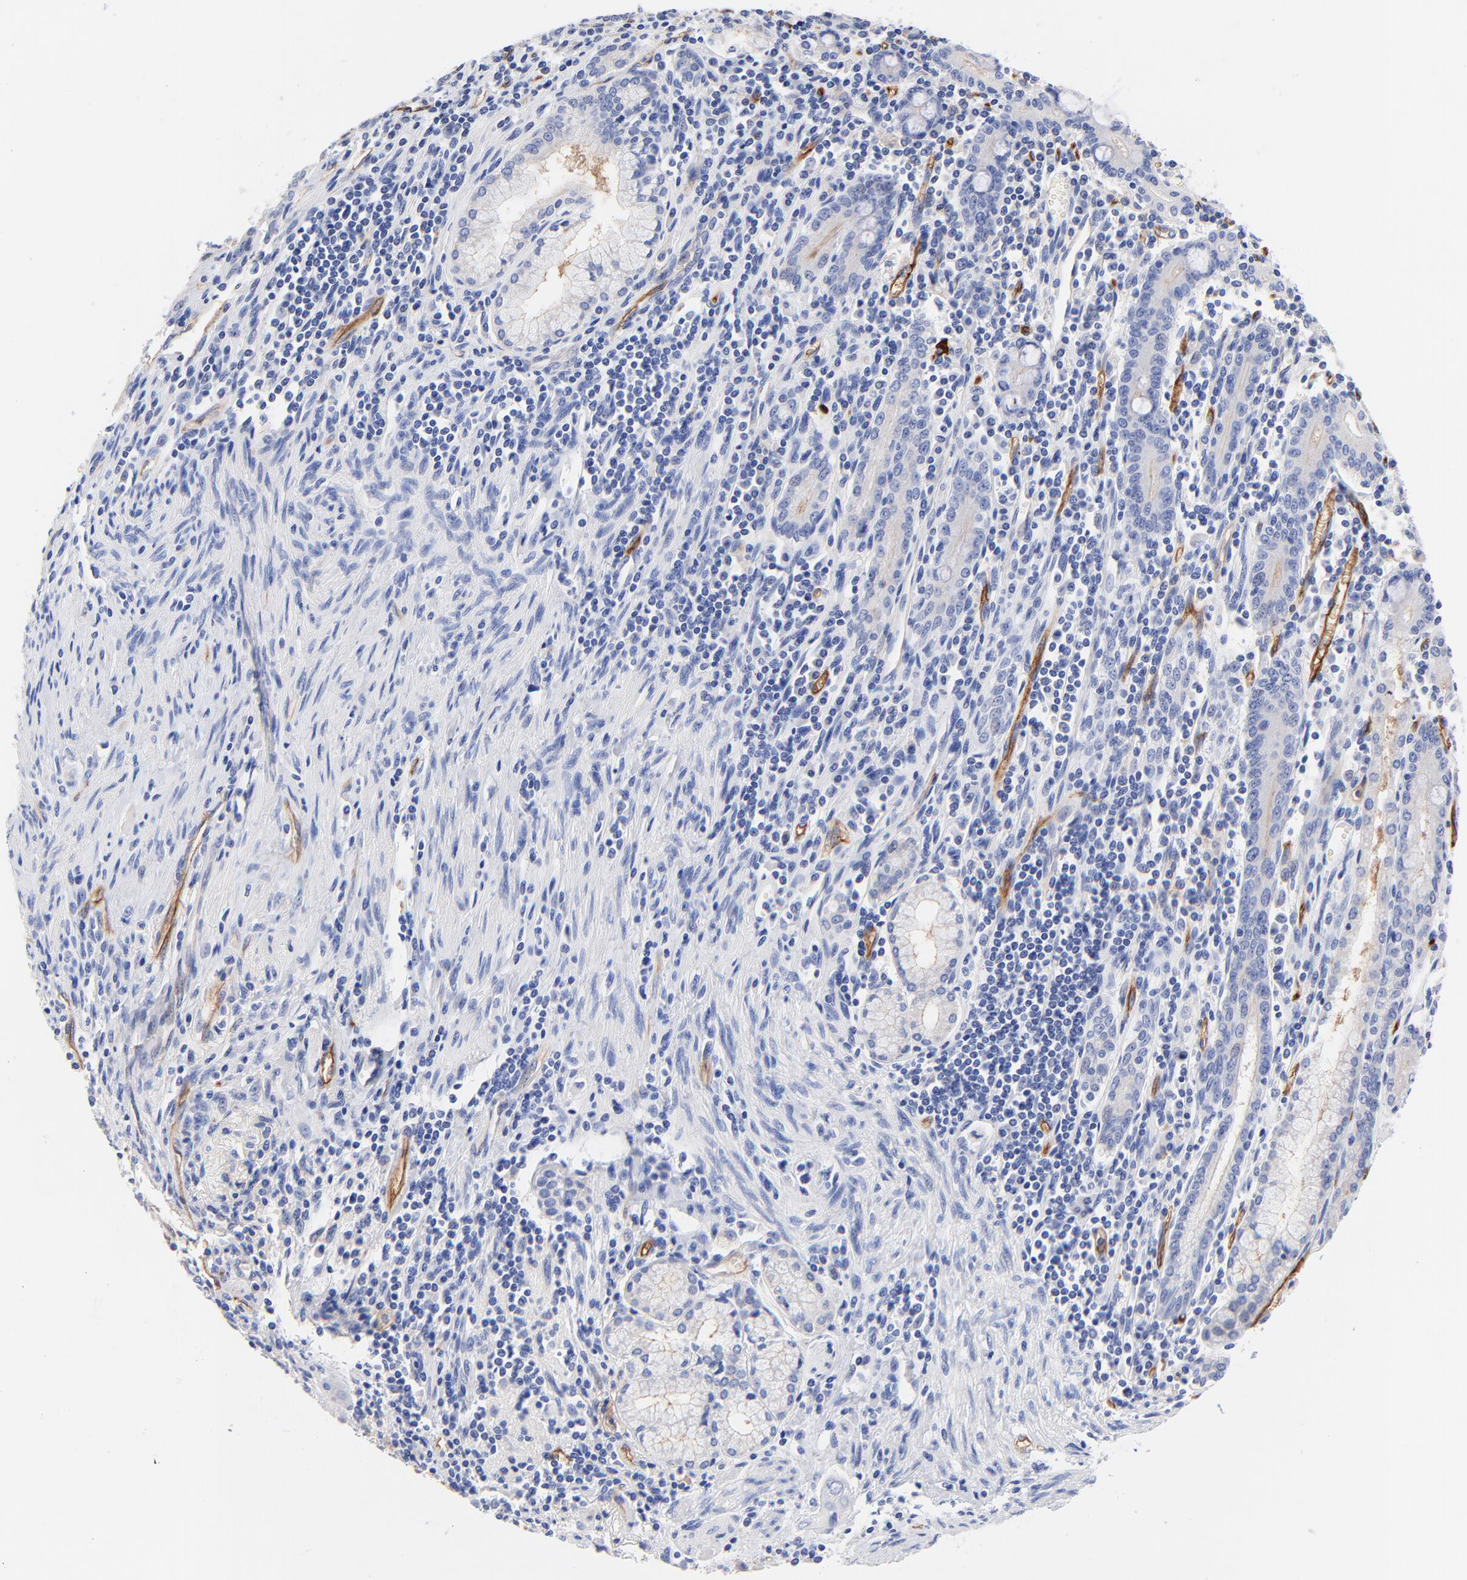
{"staining": {"intensity": "negative", "quantity": "none", "location": "none"}, "tissue": "pancreatic cancer", "cell_type": "Tumor cells", "image_type": "cancer", "snomed": [{"axis": "morphology", "description": "Adenocarcinoma, NOS"}, {"axis": "topography", "description": "Pancreas"}], "caption": "The histopathology image reveals no significant expression in tumor cells of pancreatic cancer (adenocarcinoma).", "gene": "SLC44A2", "patient": {"sex": "male", "age": 77}}